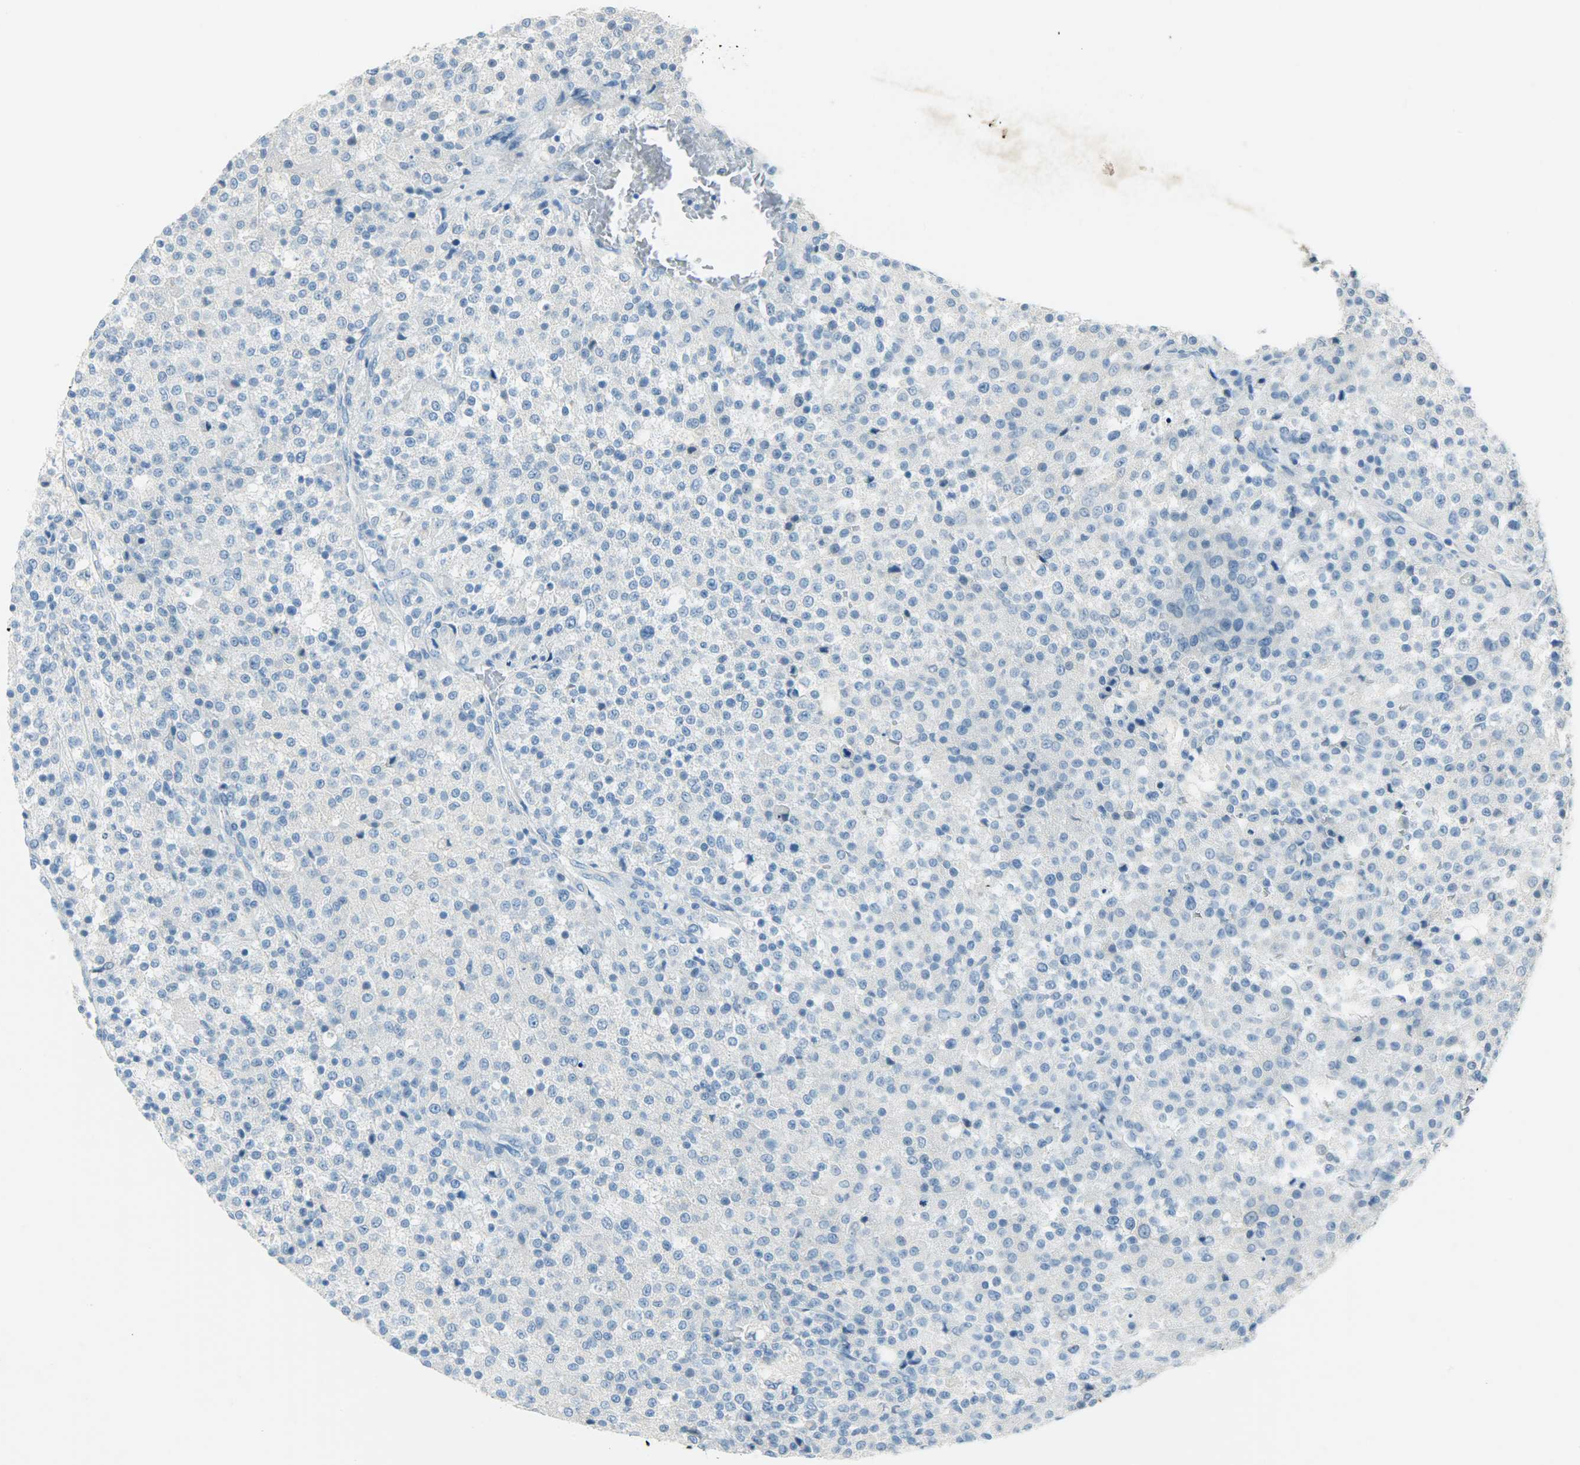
{"staining": {"intensity": "negative", "quantity": "none", "location": "none"}, "tissue": "testis cancer", "cell_type": "Tumor cells", "image_type": "cancer", "snomed": [{"axis": "morphology", "description": "Seminoma, NOS"}, {"axis": "topography", "description": "Testis"}], "caption": "DAB (3,3'-diaminobenzidine) immunohistochemical staining of testis seminoma displays no significant staining in tumor cells.", "gene": "PROM1", "patient": {"sex": "male", "age": 59}}